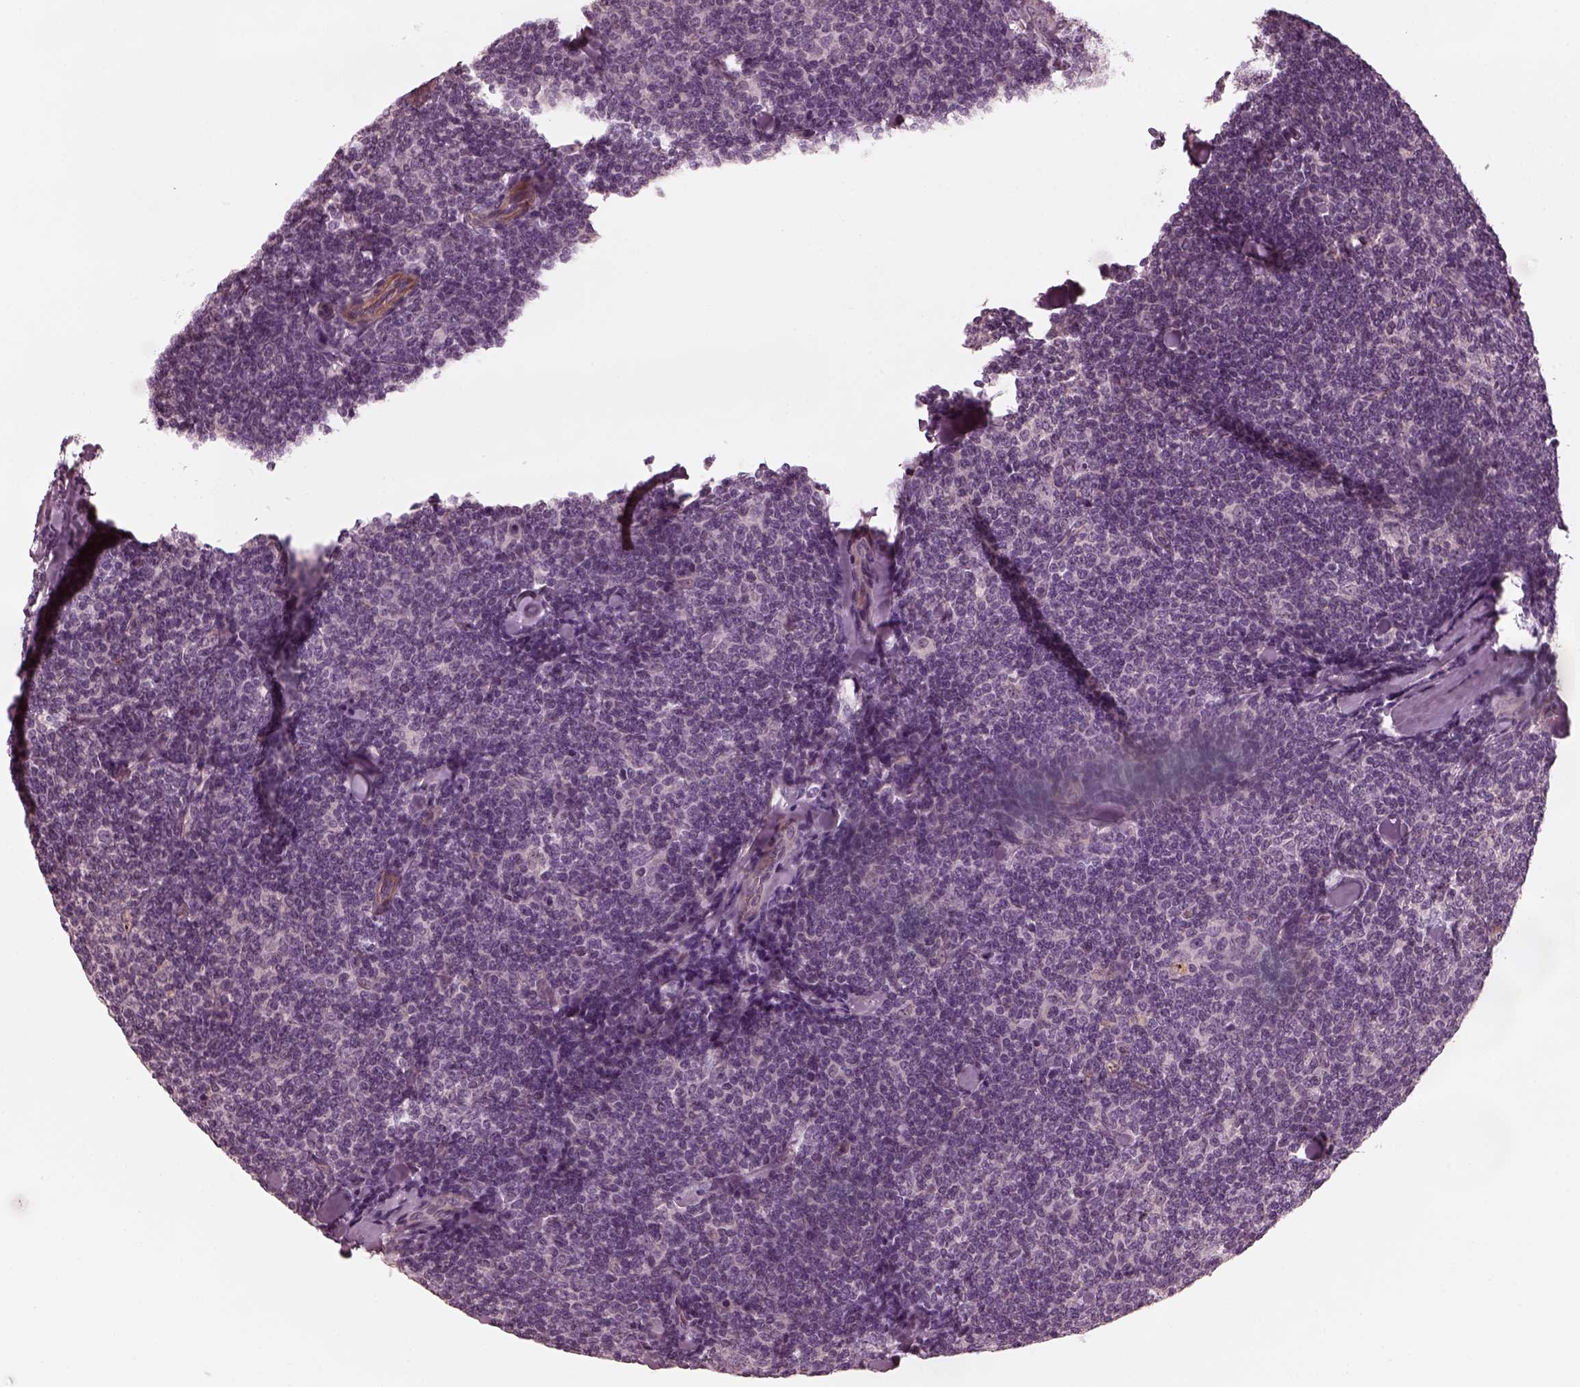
{"staining": {"intensity": "negative", "quantity": "none", "location": "none"}, "tissue": "lymphoma", "cell_type": "Tumor cells", "image_type": "cancer", "snomed": [{"axis": "morphology", "description": "Malignant lymphoma, non-Hodgkin's type, Low grade"}, {"axis": "topography", "description": "Lymph node"}], "caption": "High power microscopy micrograph of an IHC photomicrograph of lymphoma, revealing no significant staining in tumor cells.", "gene": "KIF6", "patient": {"sex": "female", "age": 56}}